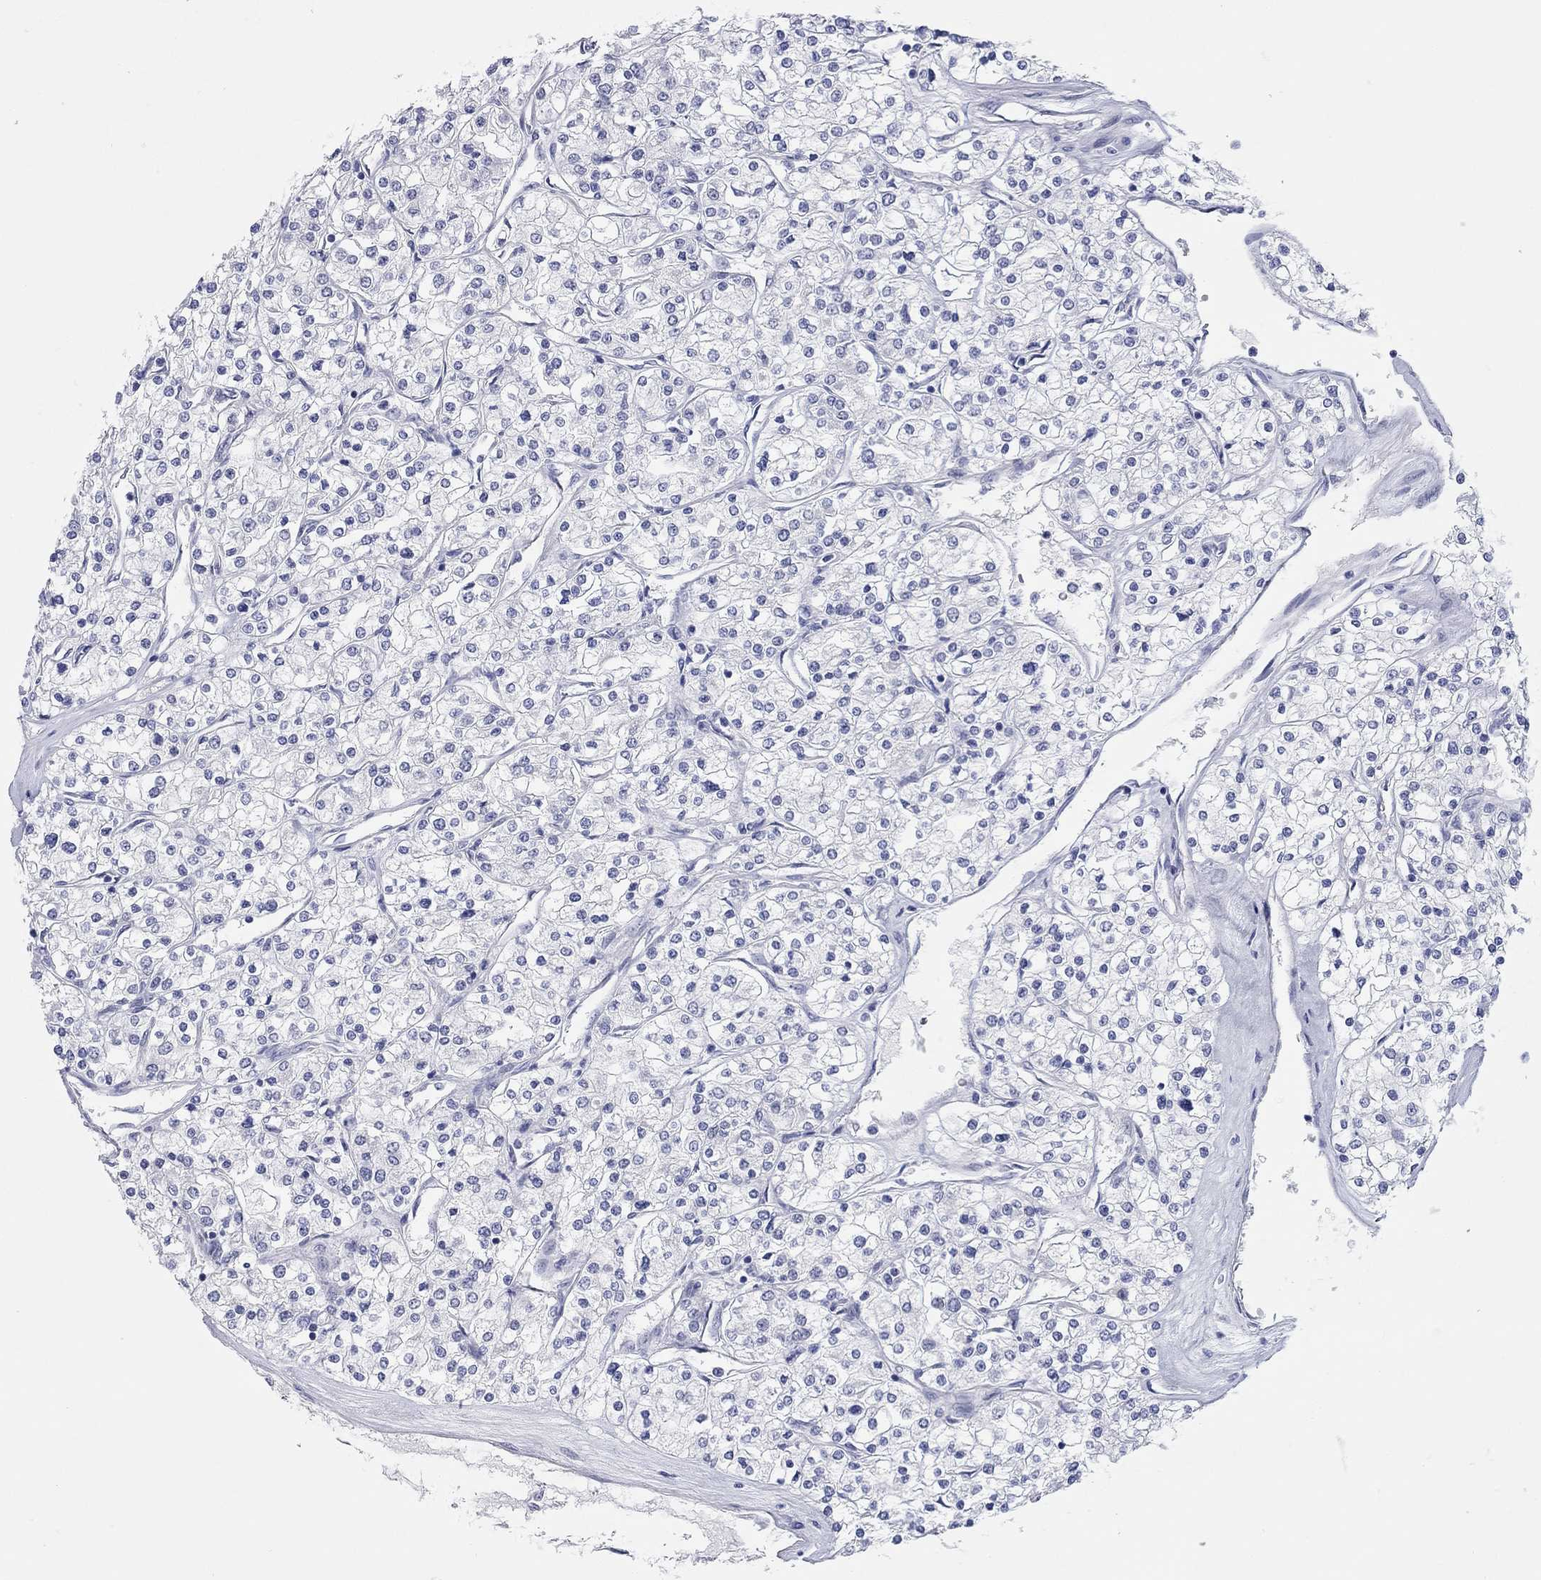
{"staining": {"intensity": "negative", "quantity": "none", "location": "none"}, "tissue": "renal cancer", "cell_type": "Tumor cells", "image_type": "cancer", "snomed": [{"axis": "morphology", "description": "Adenocarcinoma, NOS"}, {"axis": "topography", "description": "Kidney"}], "caption": "Immunohistochemistry image of human adenocarcinoma (renal) stained for a protein (brown), which exhibits no expression in tumor cells.", "gene": "WASF3", "patient": {"sex": "male", "age": 80}}